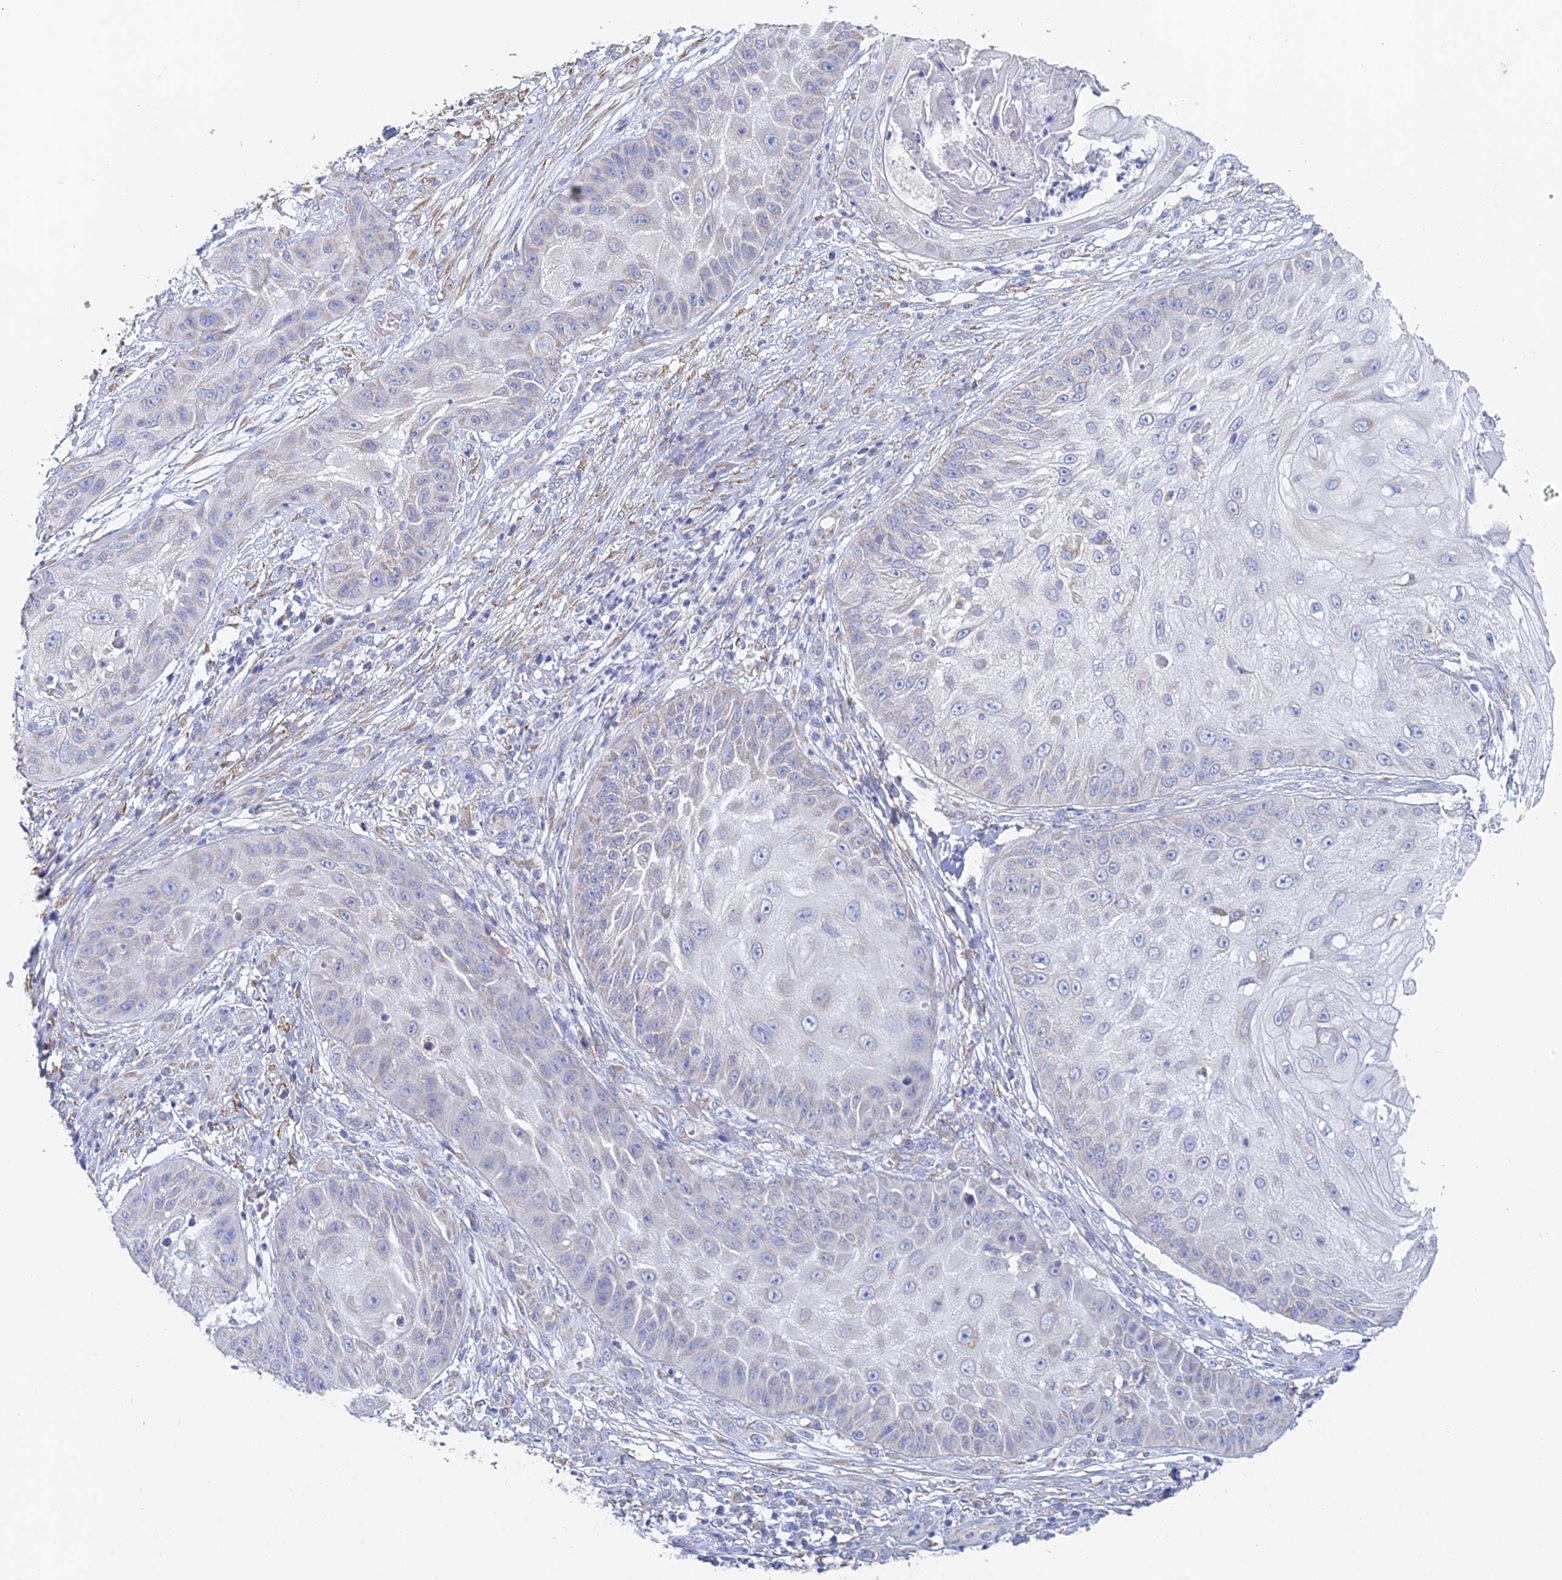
{"staining": {"intensity": "weak", "quantity": "<25%", "location": "cytoplasmic/membranous"}, "tissue": "skin cancer", "cell_type": "Tumor cells", "image_type": "cancer", "snomed": [{"axis": "morphology", "description": "Squamous cell carcinoma, NOS"}, {"axis": "topography", "description": "Skin"}], "caption": "Skin squamous cell carcinoma stained for a protein using IHC shows no positivity tumor cells.", "gene": "CRACR2B", "patient": {"sex": "male", "age": 70}}